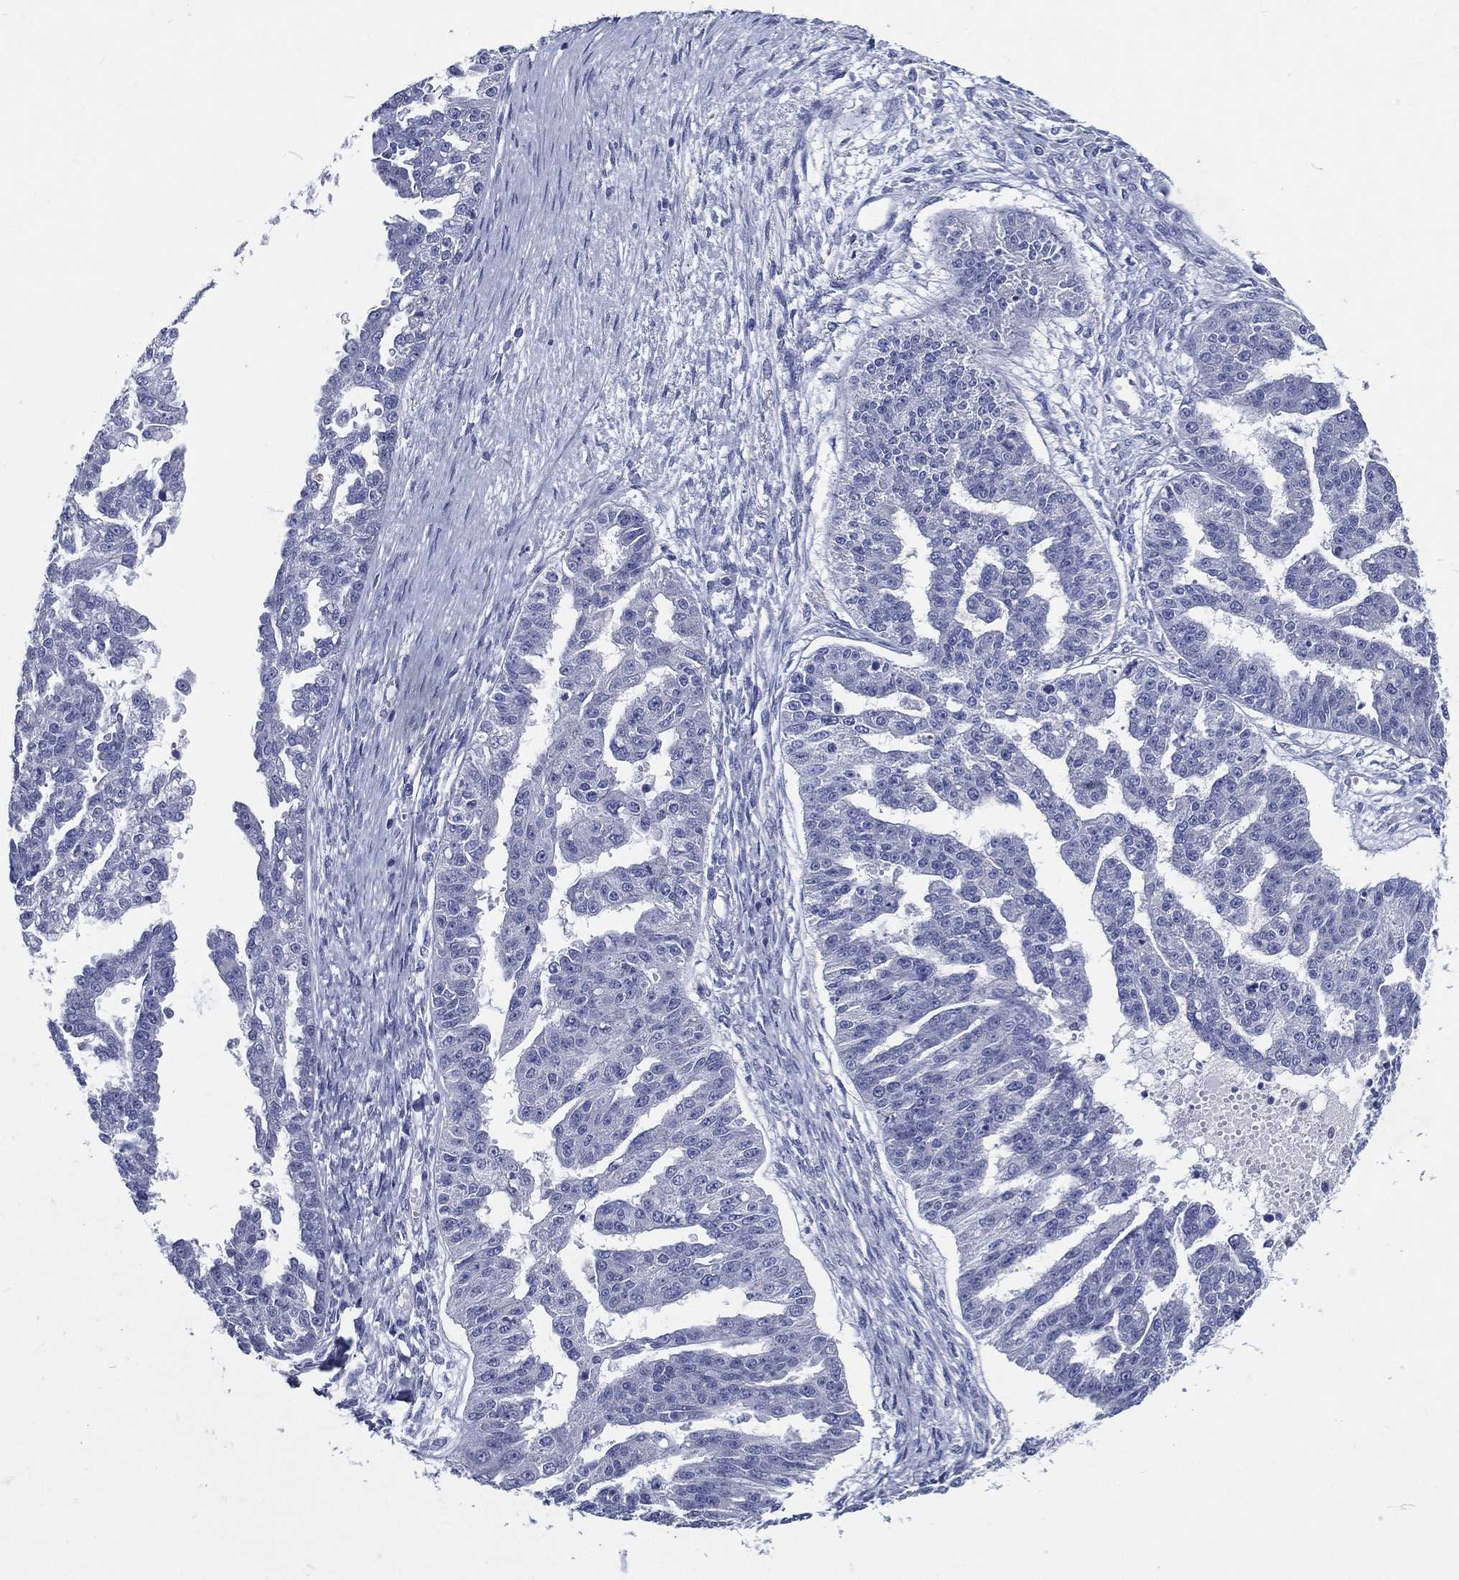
{"staining": {"intensity": "negative", "quantity": "none", "location": "none"}, "tissue": "ovarian cancer", "cell_type": "Tumor cells", "image_type": "cancer", "snomed": [{"axis": "morphology", "description": "Cystadenocarcinoma, serous, NOS"}, {"axis": "topography", "description": "Ovary"}], "caption": "The IHC histopathology image has no significant positivity in tumor cells of ovarian cancer tissue. (DAB IHC with hematoxylin counter stain).", "gene": "ACE2", "patient": {"sex": "female", "age": 58}}